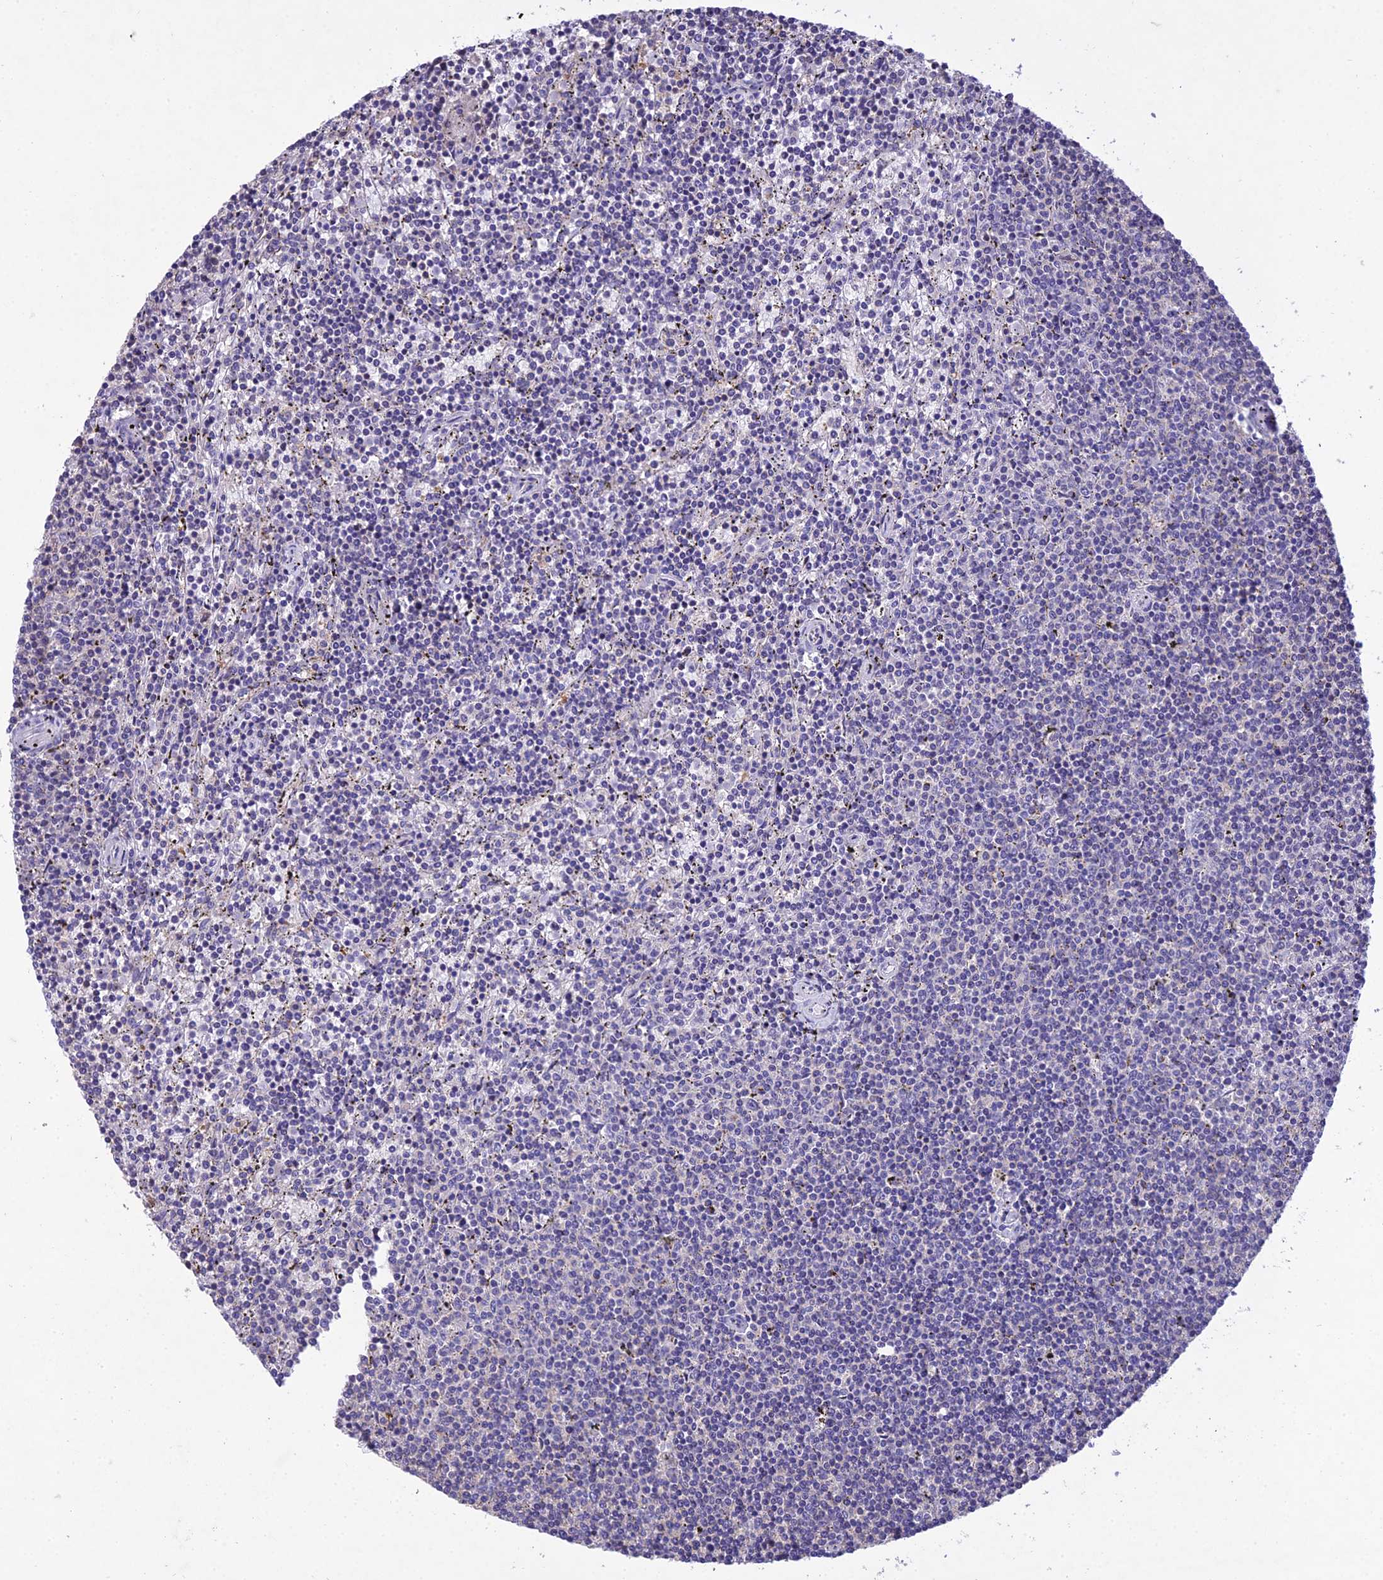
{"staining": {"intensity": "negative", "quantity": "none", "location": "none"}, "tissue": "lymphoma", "cell_type": "Tumor cells", "image_type": "cancer", "snomed": [{"axis": "morphology", "description": "Malignant lymphoma, non-Hodgkin's type, Low grade"}, {"axis": "topography", "description": "Spleen"}], "caption": "A high-resolution micrograph shows immunohistochemistry staining of lymphoma, which reveals no significant positivity in tumor cells. (DAB IHC with hematoxylin counter stain).", "gene": "SNX24", "patient": {"sex": "female", "age": 50}}